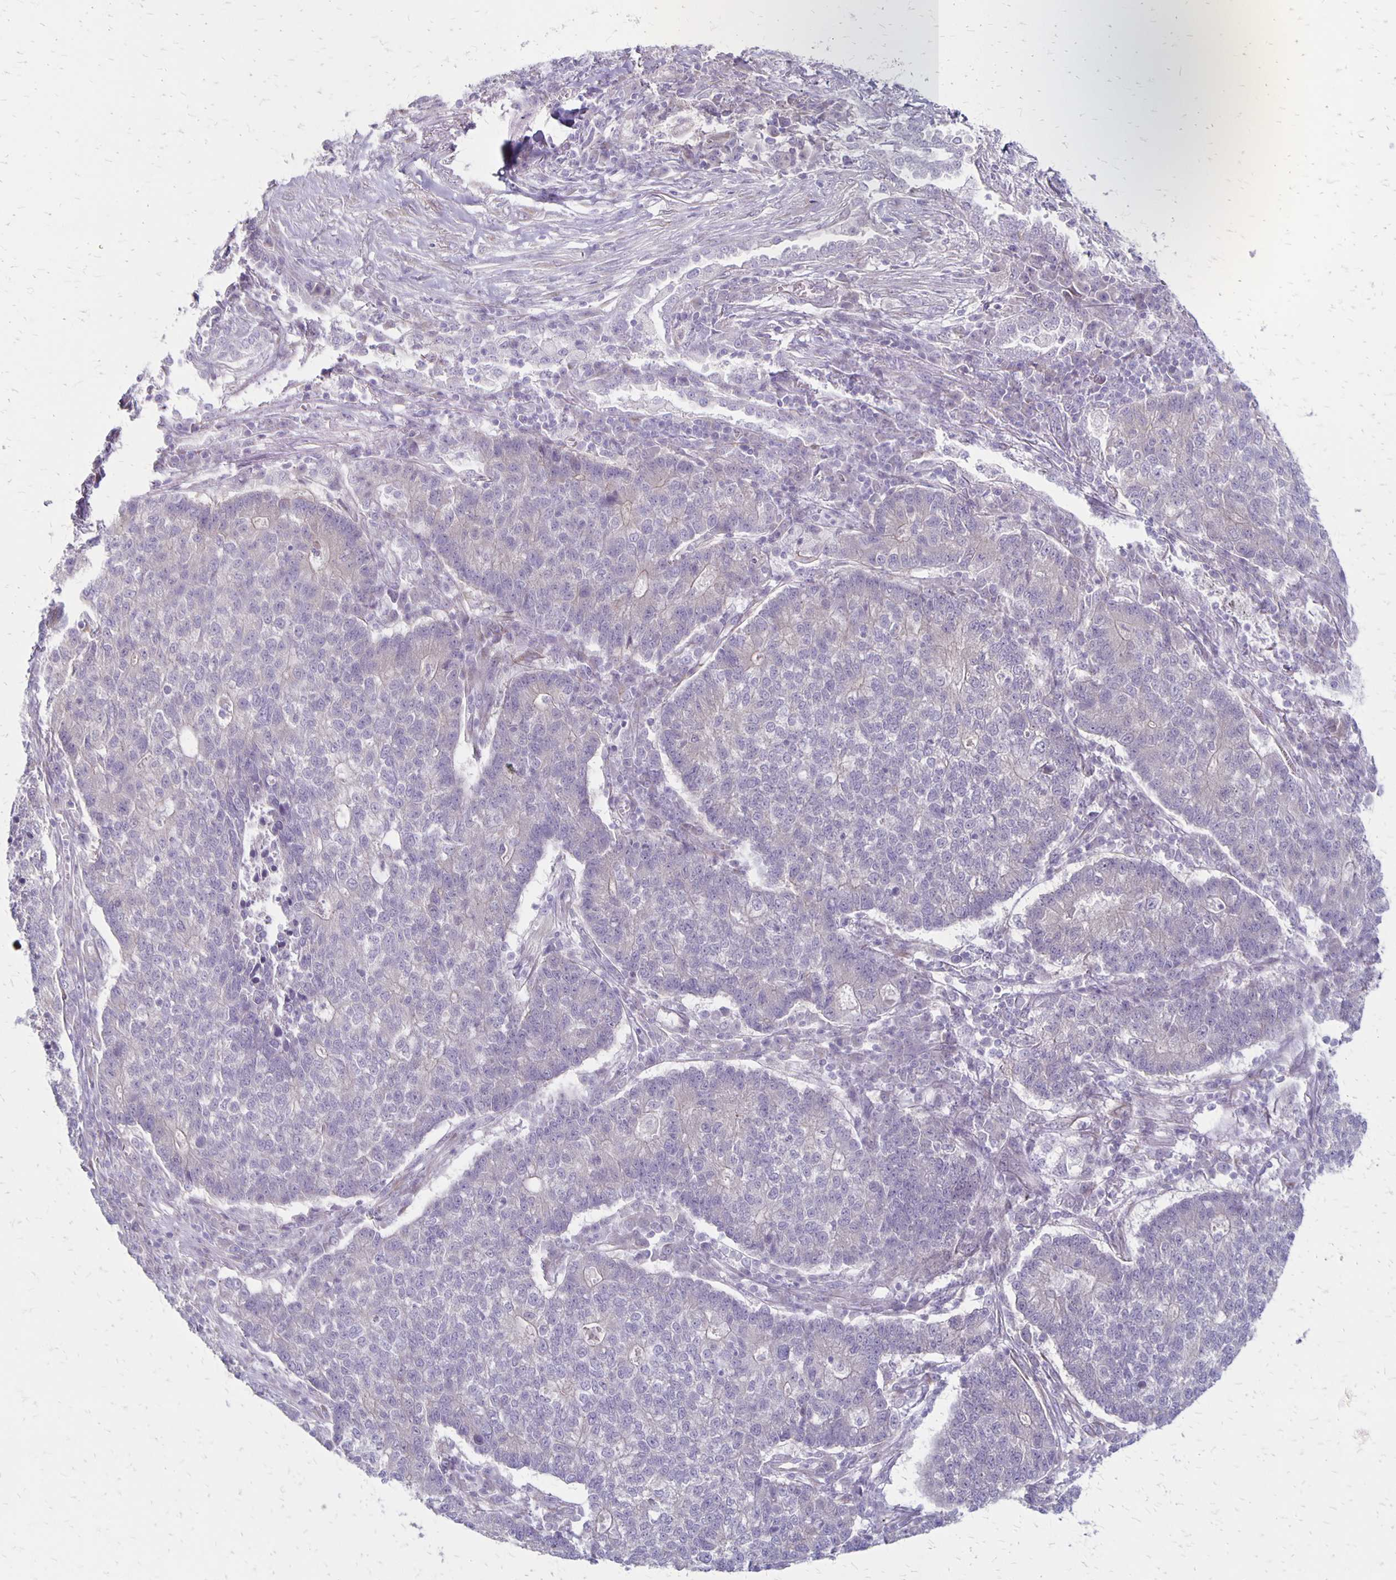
{"staining": {"intensity": "negative", "quantity": "none", "location": "none"}, "tissue": "lung cancer", "cell_type": "Tumor cells", "image_type": "cancer", "snomed": [{"axis": "morphology", "description": "Adenocarcinoma, NOS"}, {"axis": "topography", "description": "Lung"}], "caption": "Human lung cancer stained for a protein using IHC displays no staining in tumor cells.", "gene": "HOMER1", "patient": {"sex": "male", "age": 57}}